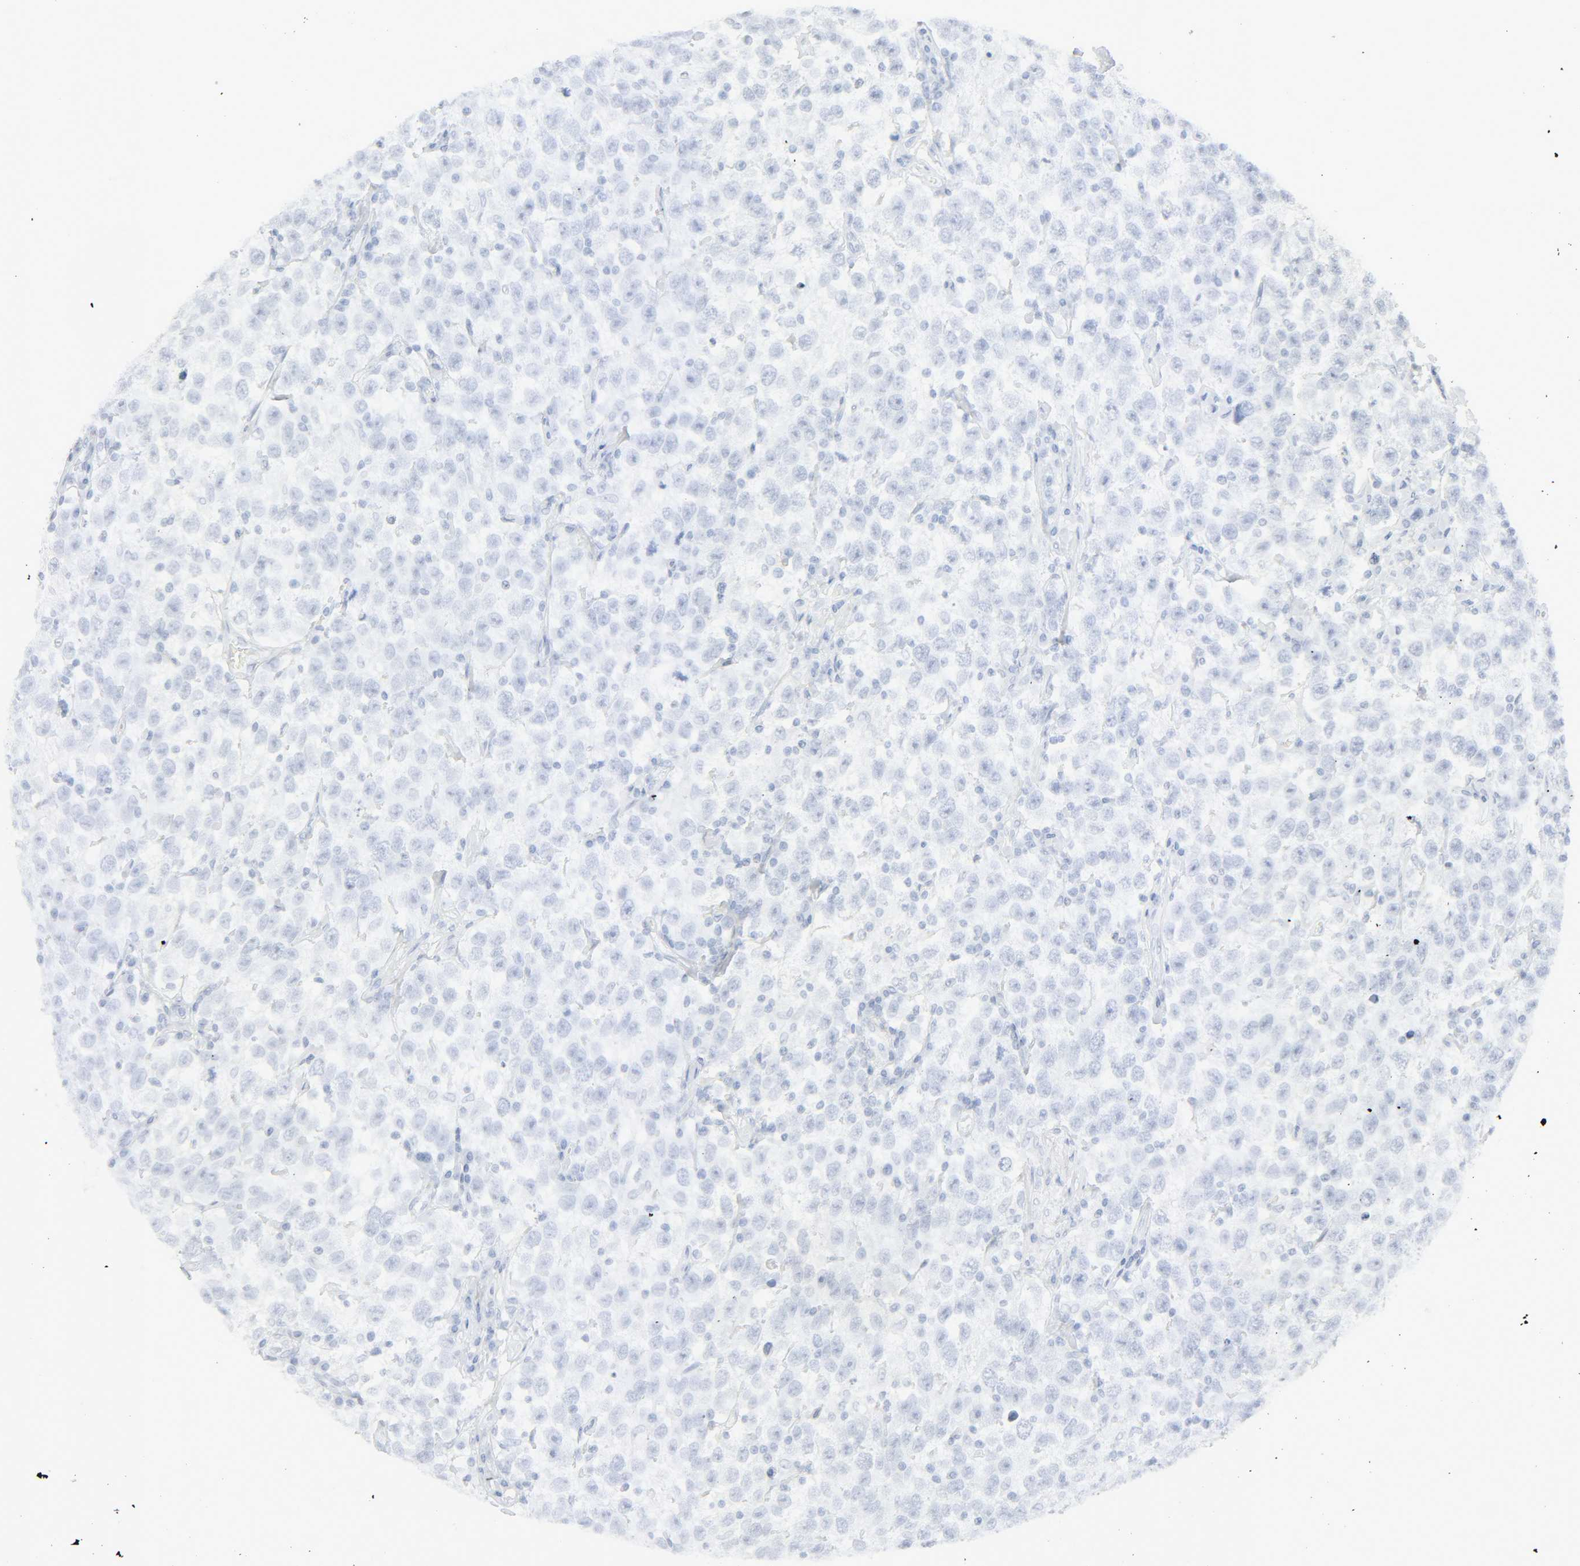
{"staining": {"intensity": "negative", "quantity": "none", "location": "none"}, "tissue": "testis cancer", "cell_type": "Tumor cells", "image_type": "cancer", "snomed": [{"axis": "morphology", "description": "Seminoma, NOS"}, {"axis": "topography", "description": "Testis"}], "caption": "An immunohistochemistry photomicrograph of testis cancer (seminoma) is shown. There is no staining in tumor cells of testis cancer (seminoma).", "gene": "ZBTB16", "patient": {"sex": "male", "age": 41}}